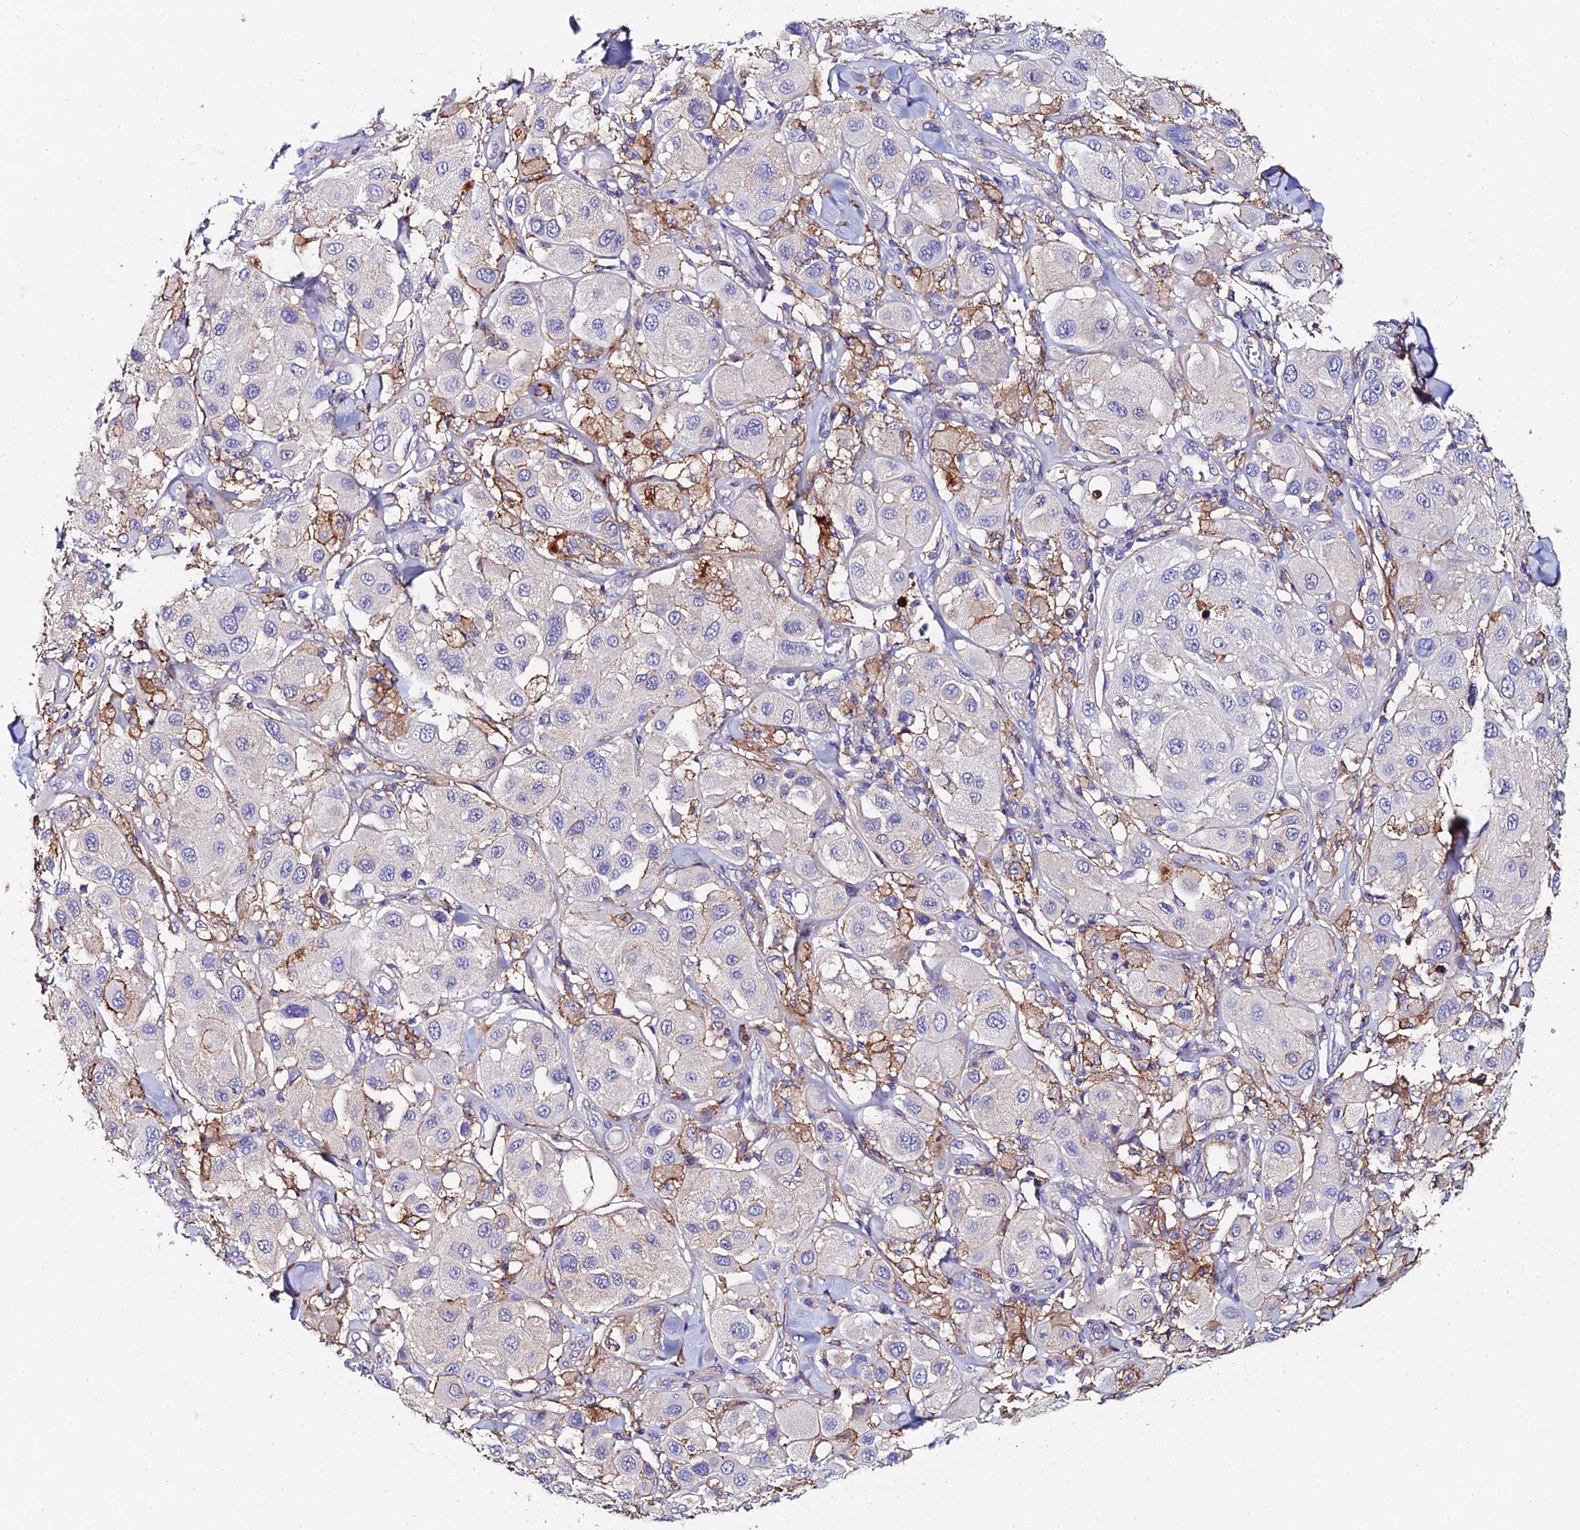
{"staining": {"intensity": "negative", "quantity": "none", "location": "none"}, "tissue": "melanoma", "cell_type": "Tumor cells", "image_type": "cancer", "snomed": [{"axis": "morphology", "description": "Malignant melanoma, Metastatic site"}, {"axis": "topography", "description": "Skin"}], "caption": "Immunohistochemistry (IHC) image of neoplastic tissue: malignant melanoma (metastatic site) stained with DAB (3,3'-diaminobenzidine) demonstrates no significant protein staining in tumor cells.", "gene": "C6", "patient": {"sex": "male", "age": 41}}